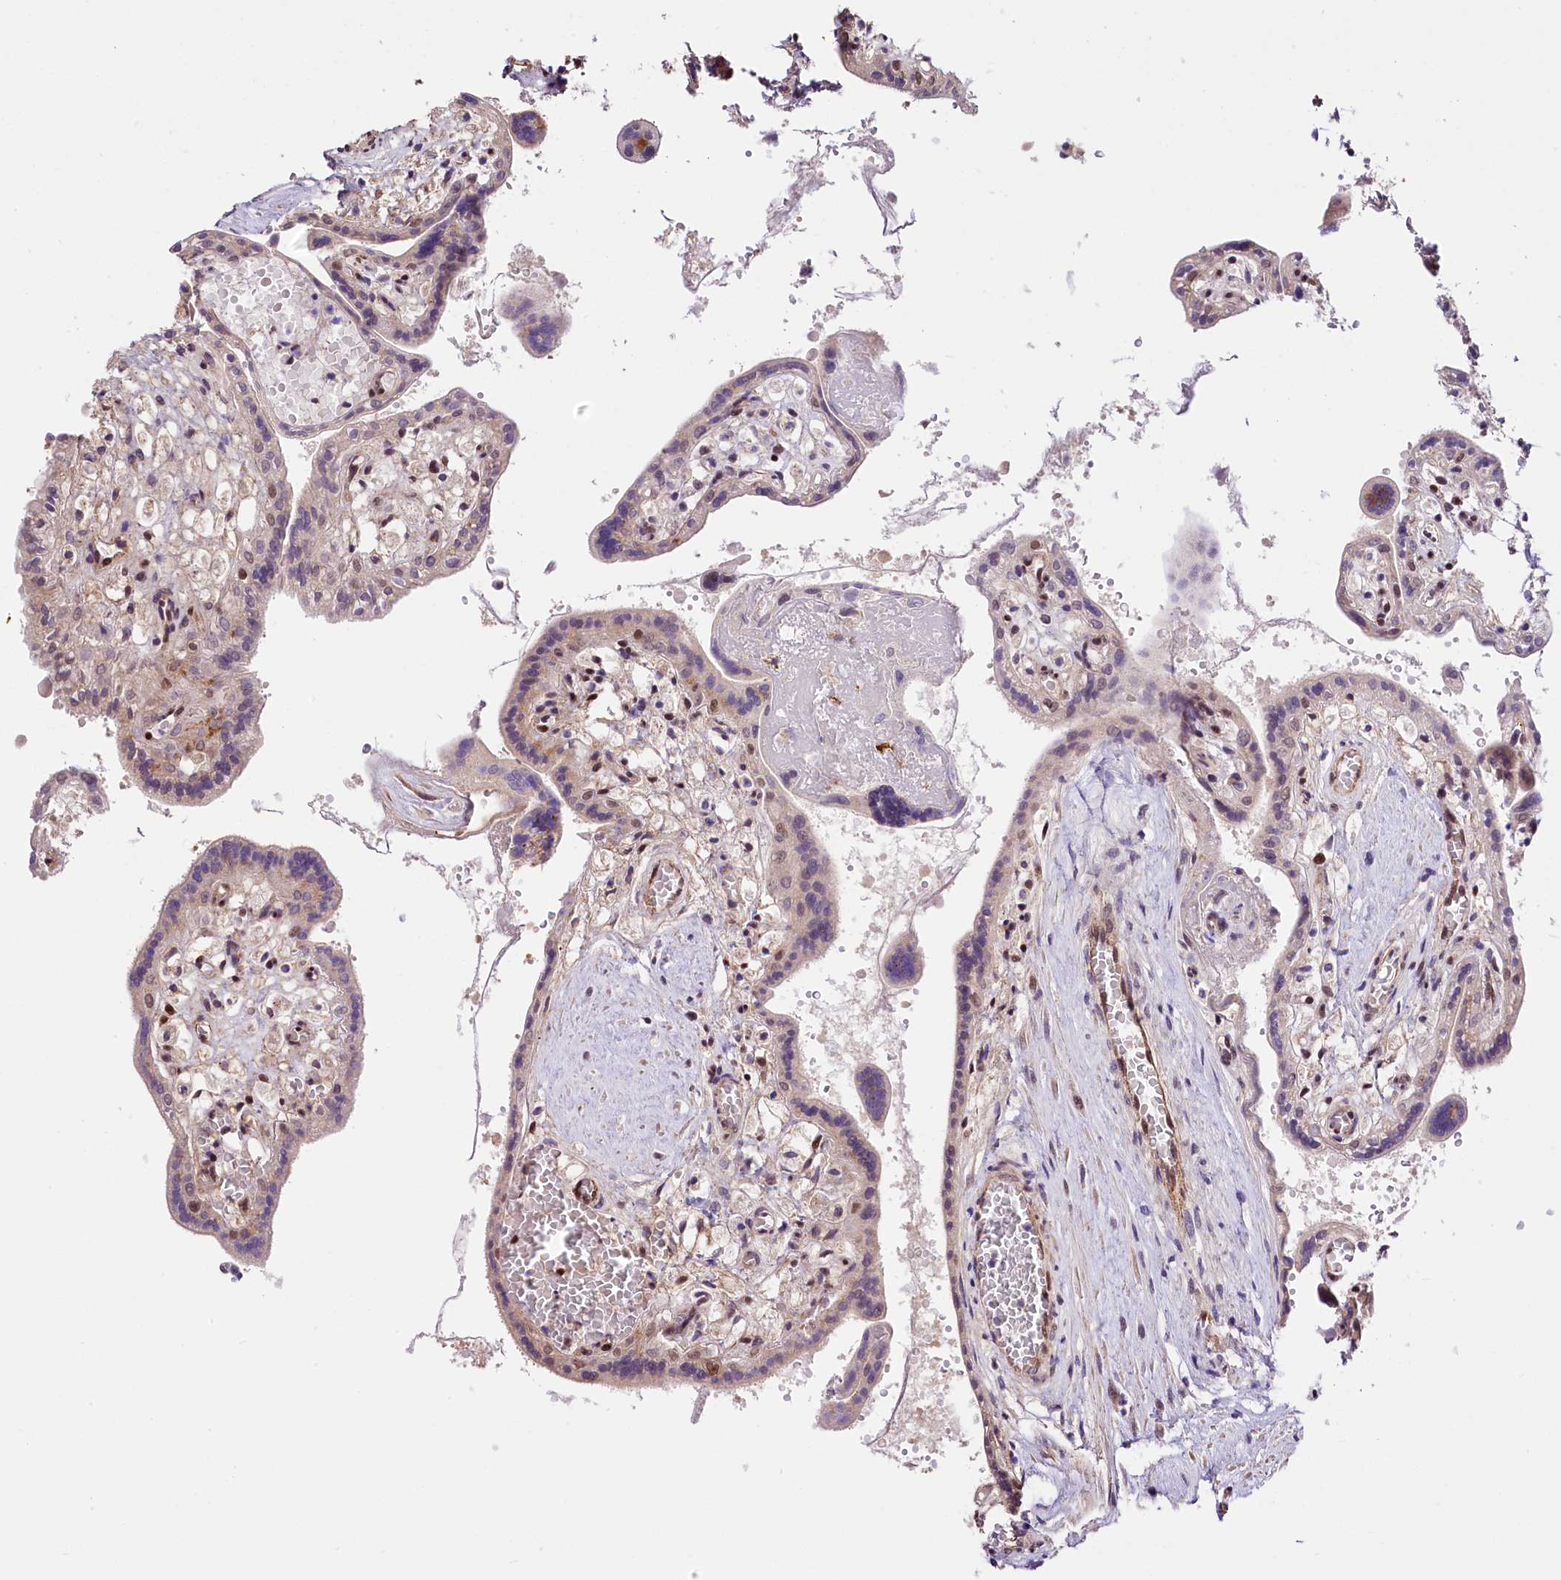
{"staining": {"intensity": "moderate", "quantity": "25%-75%", "location": "nuclear"}, "tissue": "placenta", "cell_type": "Trophoblastic cells", "image_type": "normal", "snomed": [{"axis": "morphology", "description": "Normal tissue, NOS"}, {"axis": "topography", "description": "Placenta"}], "caption": "Immunohistochemical staining of unremarkable human placenta displays moderate nuclear protein staining in approximately 25%-75% of trophoblastic cells.", "gene": "MRPL54", "patient": {"sex": "female", "age": 37}}